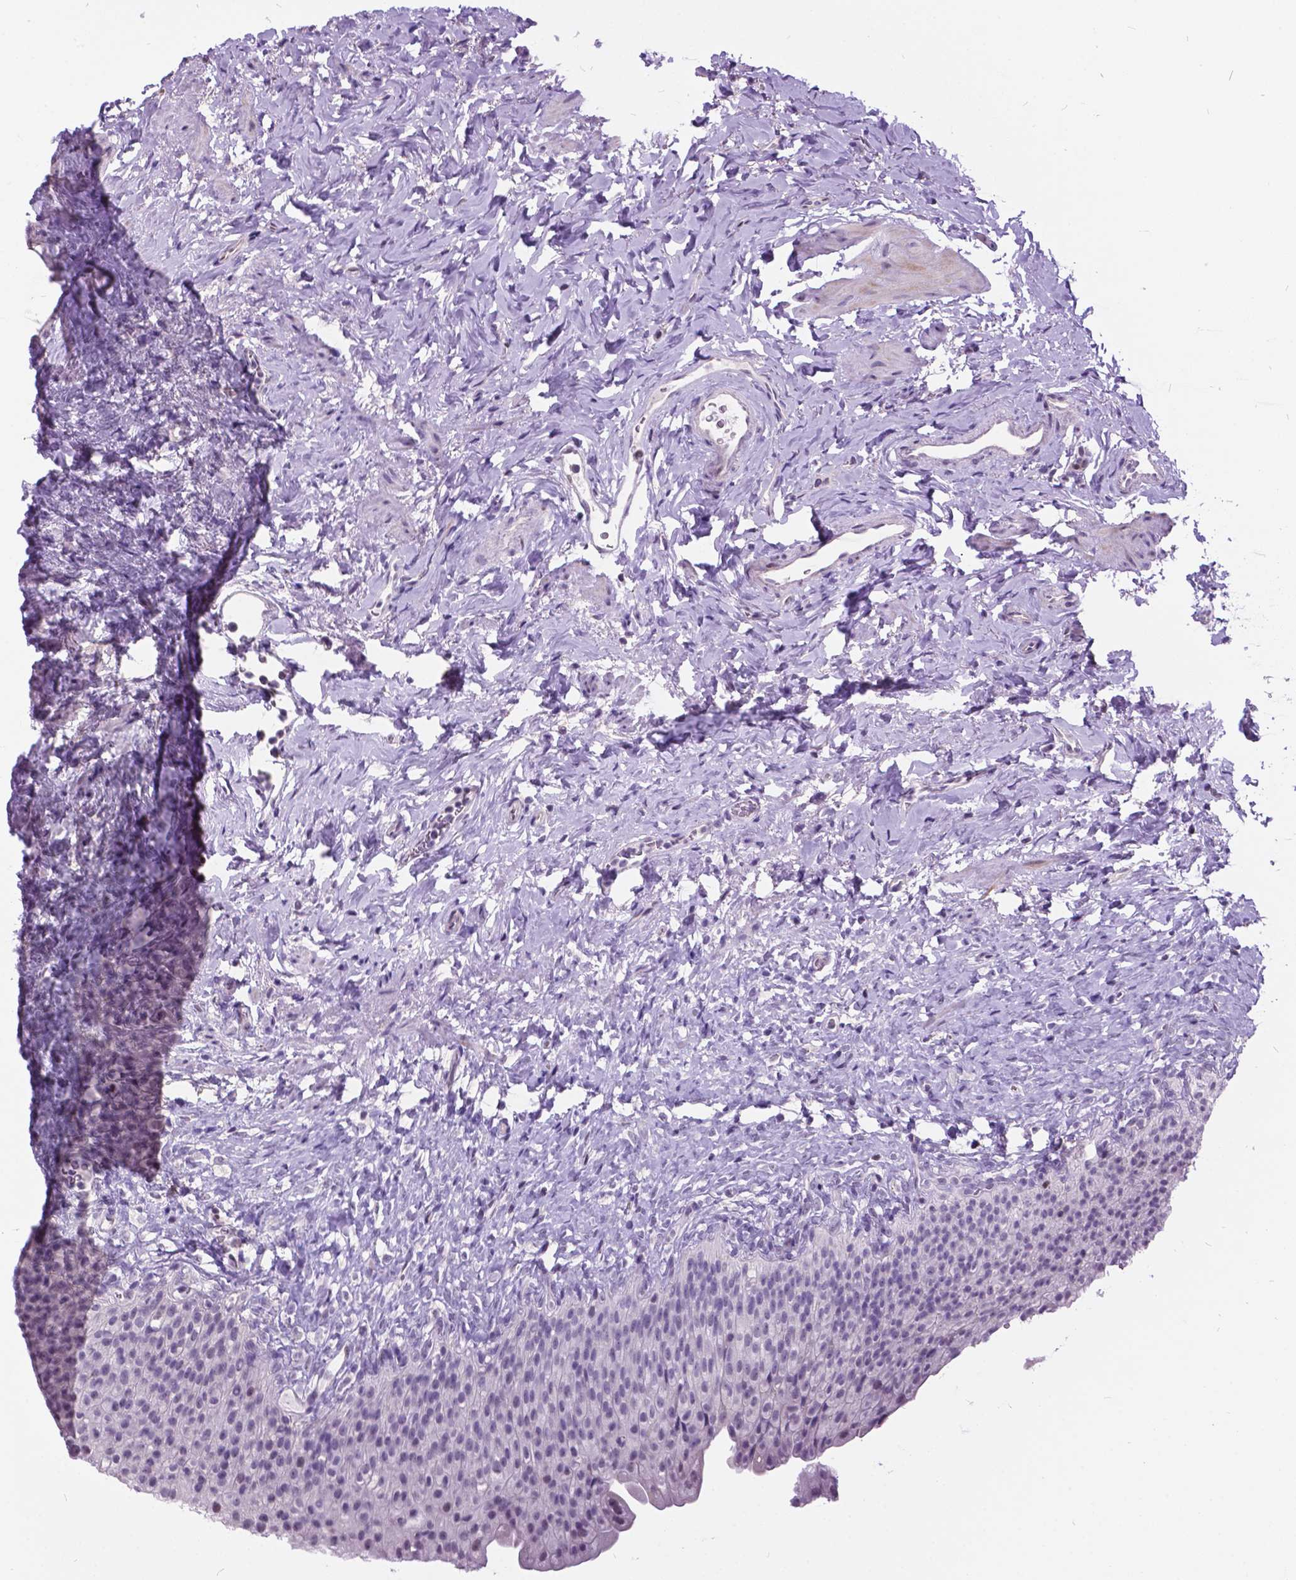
{"staining": {"intensity": "negative", "quantity": "none", "location": "none"}, "tissue": "urinary bladder", "cell_type": "Urothelial cells", "image_type": "normal", "snomed": [{"axis": "morphology", "description": "Normal tissue, NOS"}, {"axis": "topography", "description": "Urinary bladder"}, {"axis": "topography", "description": "Prostate"}], "caption": "Urothelial cells are negative for brown protein staining in normal urinary bladder. The staining was performed using DAB (3,3'-diaminobenzidine) to visualize the protein expression in brown, while the nuclei were stained in blue with hematoxylin (Magnification: 20x).", "gene": "DPF3", "patient": {"sex": "male", "age": 76}}